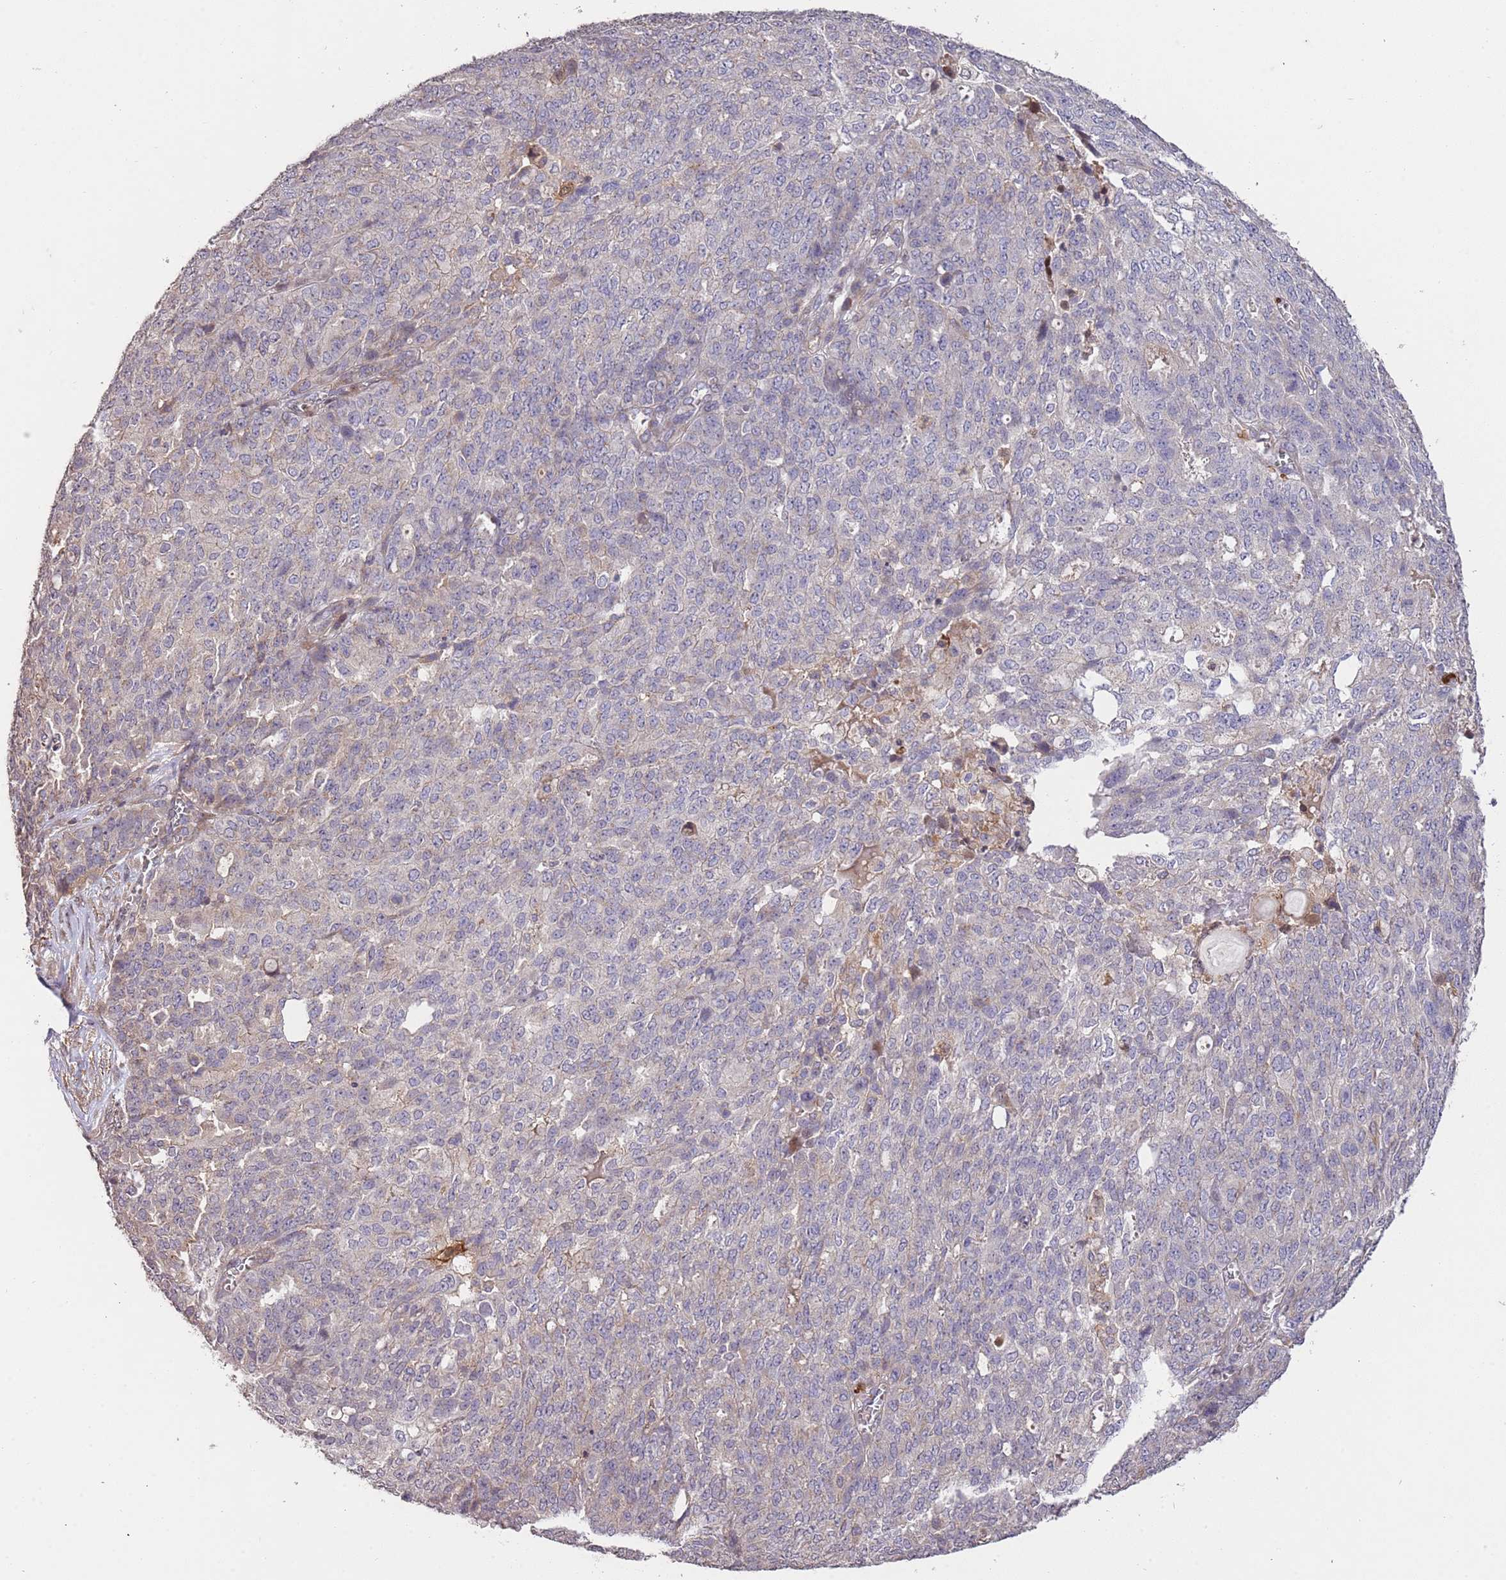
{"staining": {"intensity": "negative", "quantity": "none", "location": "none"}, "tissue": "ovarian cancer", "cell_type": "Tumor cells", "image_type": "cancer", "snomed": [{"axis": "morphology", "description": "Cystadenocarcinoma, serous, NOS"}, {"axis": "topography", "description": "Soft tissue"}, {"axis": "topography", "description": "Ovary"}], "caption": "Immunohistochemistry (IHC) of ovarian cancer (serous cystadenocarcinoma) exhibits no expression in tumor cells.", "gene": "SLC16A4", "patient": {"sex": "female", "age": 57}}